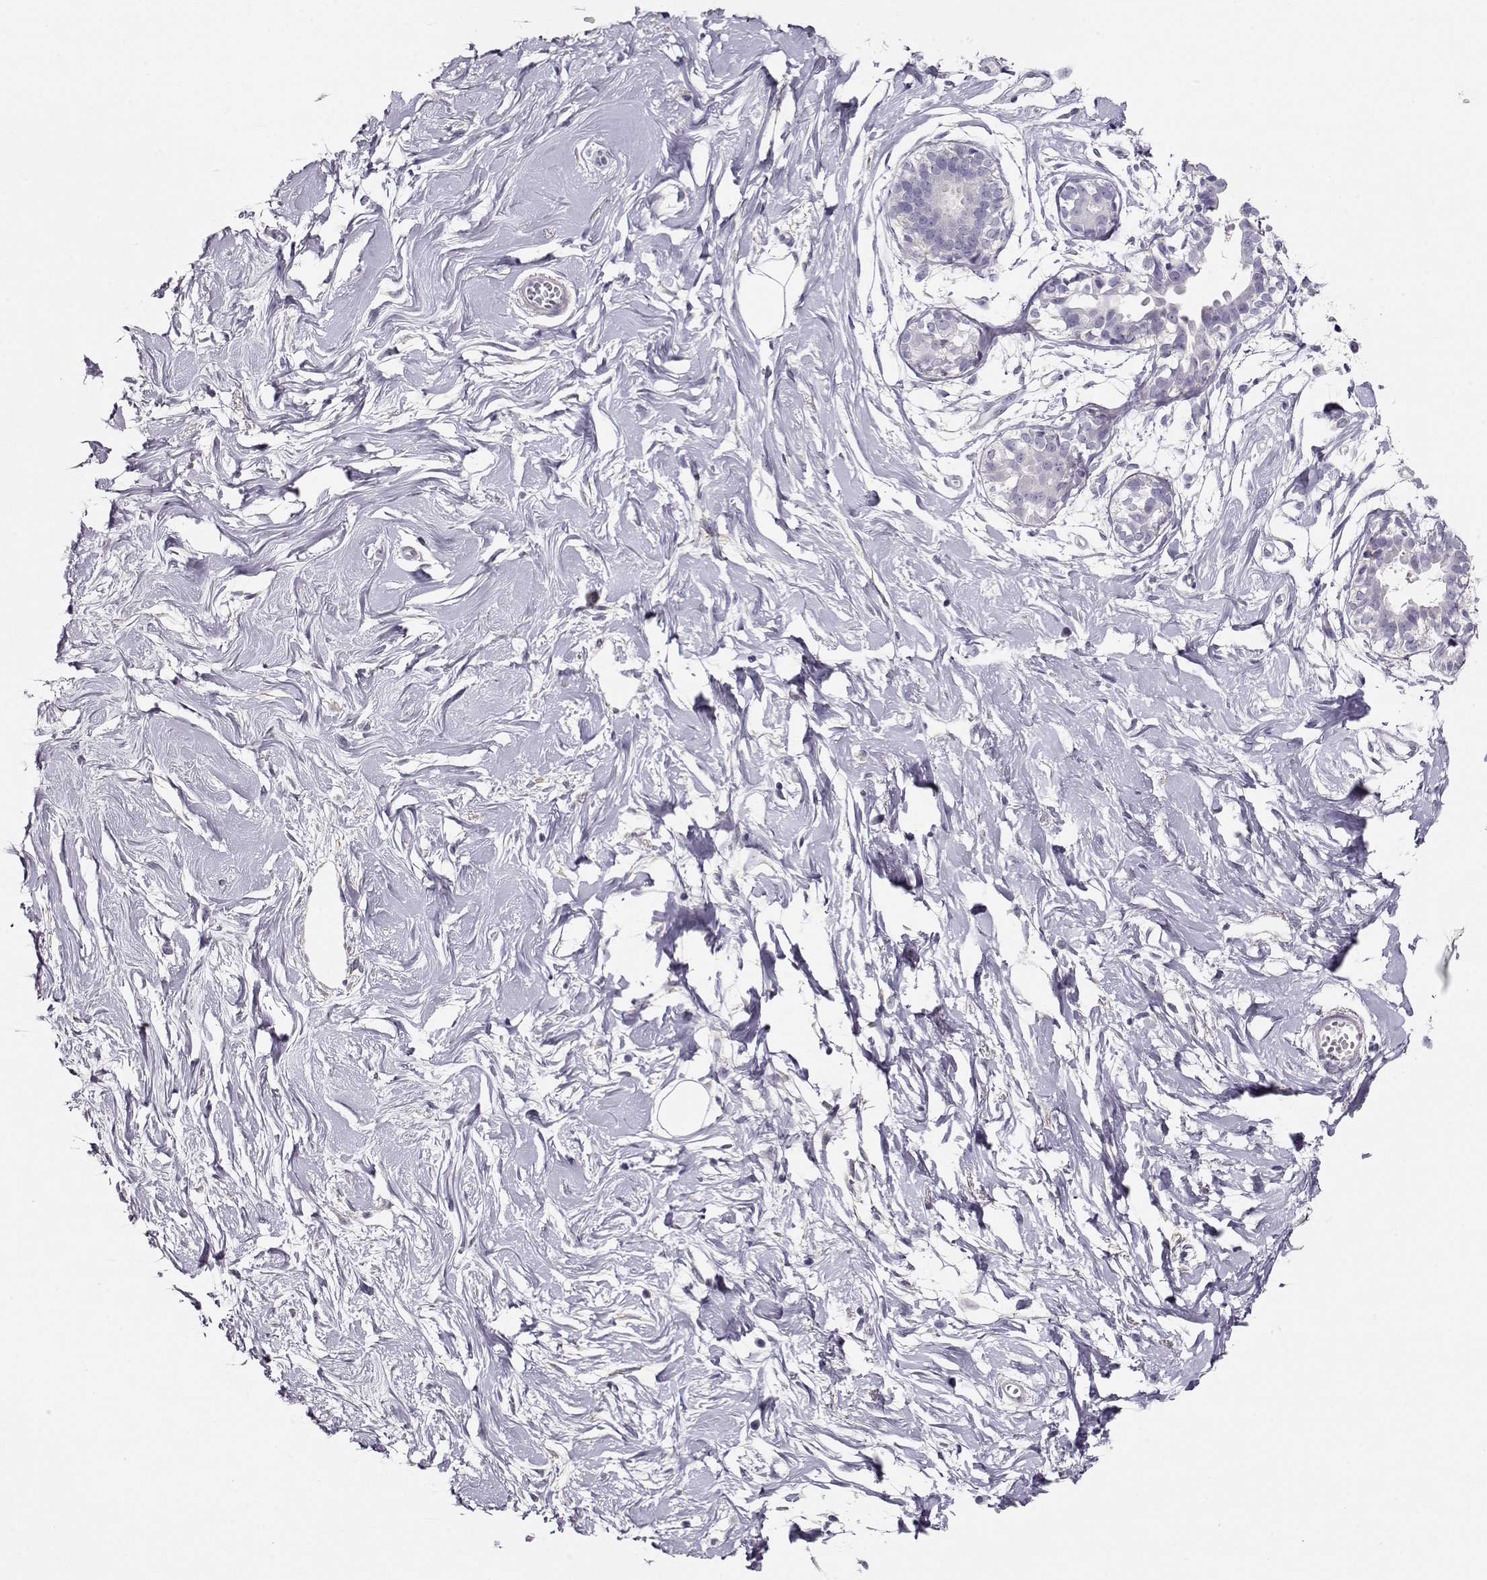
{"staining": {"intensity": "negative", "quantity": "none", "location": "none"}, "tissue": "breast", "cell_type": "Adipocytes", "image_type": "normal", "snomed": [{"axis": "morphology", "description": "Normal tissue, NOS"}, {"axis": "topography", "description": "Breast"}], "caption": "An image of breast stained for a protein reveals no brown staining in adipocytes. (DAB immunohistochemistry (IHC), high magnification).", "gene": "RBM44", "patient": {"sex": "female", "age": 49}}